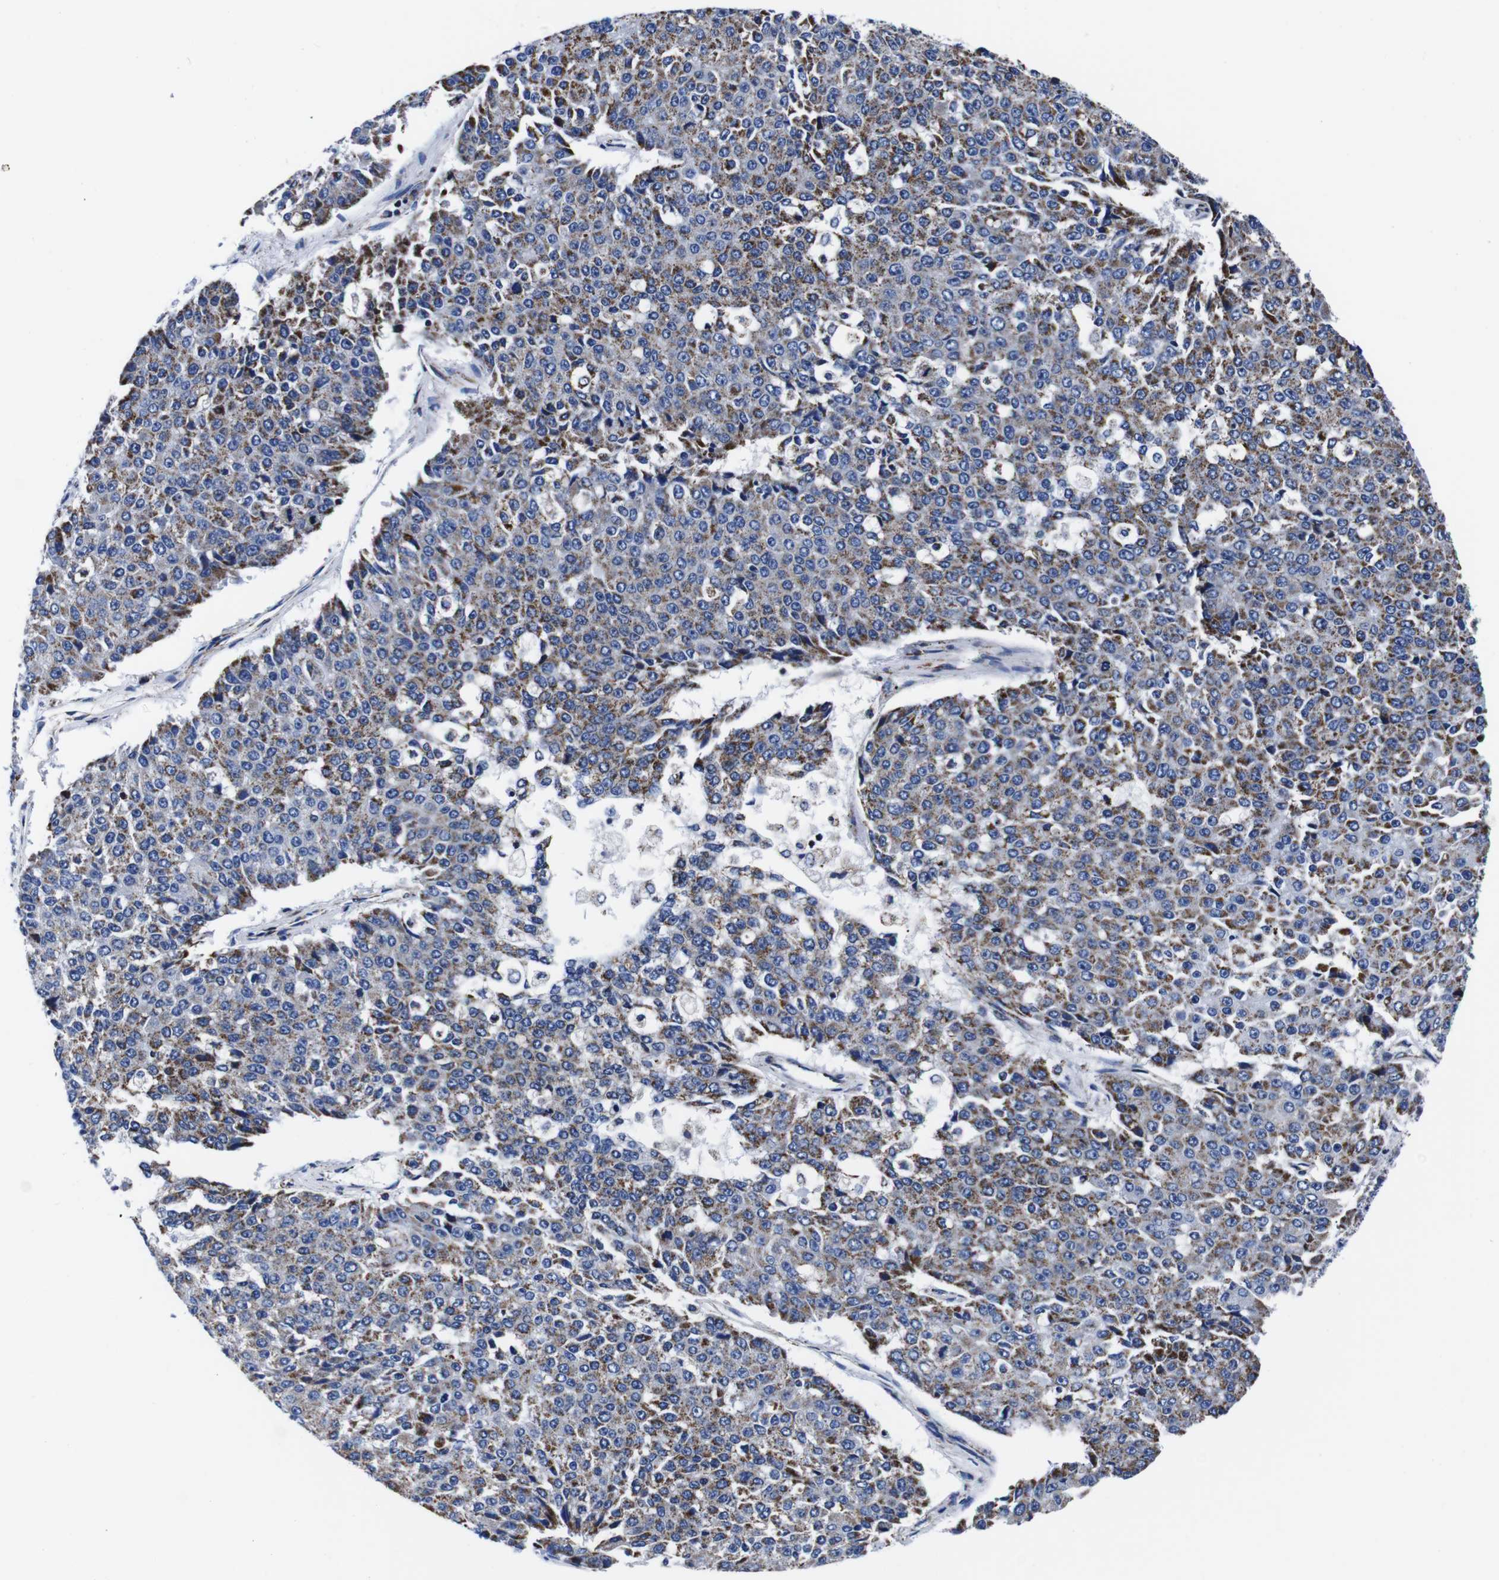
{"staining": {"intensity": "moderate", "quantity": "25%-75%", "location": "cytoplasmic/membranous"}, "tissue": "pancreatic cancer", "cell_type": "Tumor cells", "image_type": "cancer", "snomed": [{"axis": "morphology", "description": "Adenocarcinoma, NOS"}, {"axis": "topography", "description": "Pancreas"}], "caption": "Immunohistochemical staining of pancreatic cancer (adenocarcinoma) demonstrates medium levels of moderate cytoplasmic/membranous staining in approximately 25%-75% of tumor cells. (Brightfield microscopy of DAB IHC at high magnification).", "gene": "FKBP9", "patient": {"sex": "male", "age": 50}}